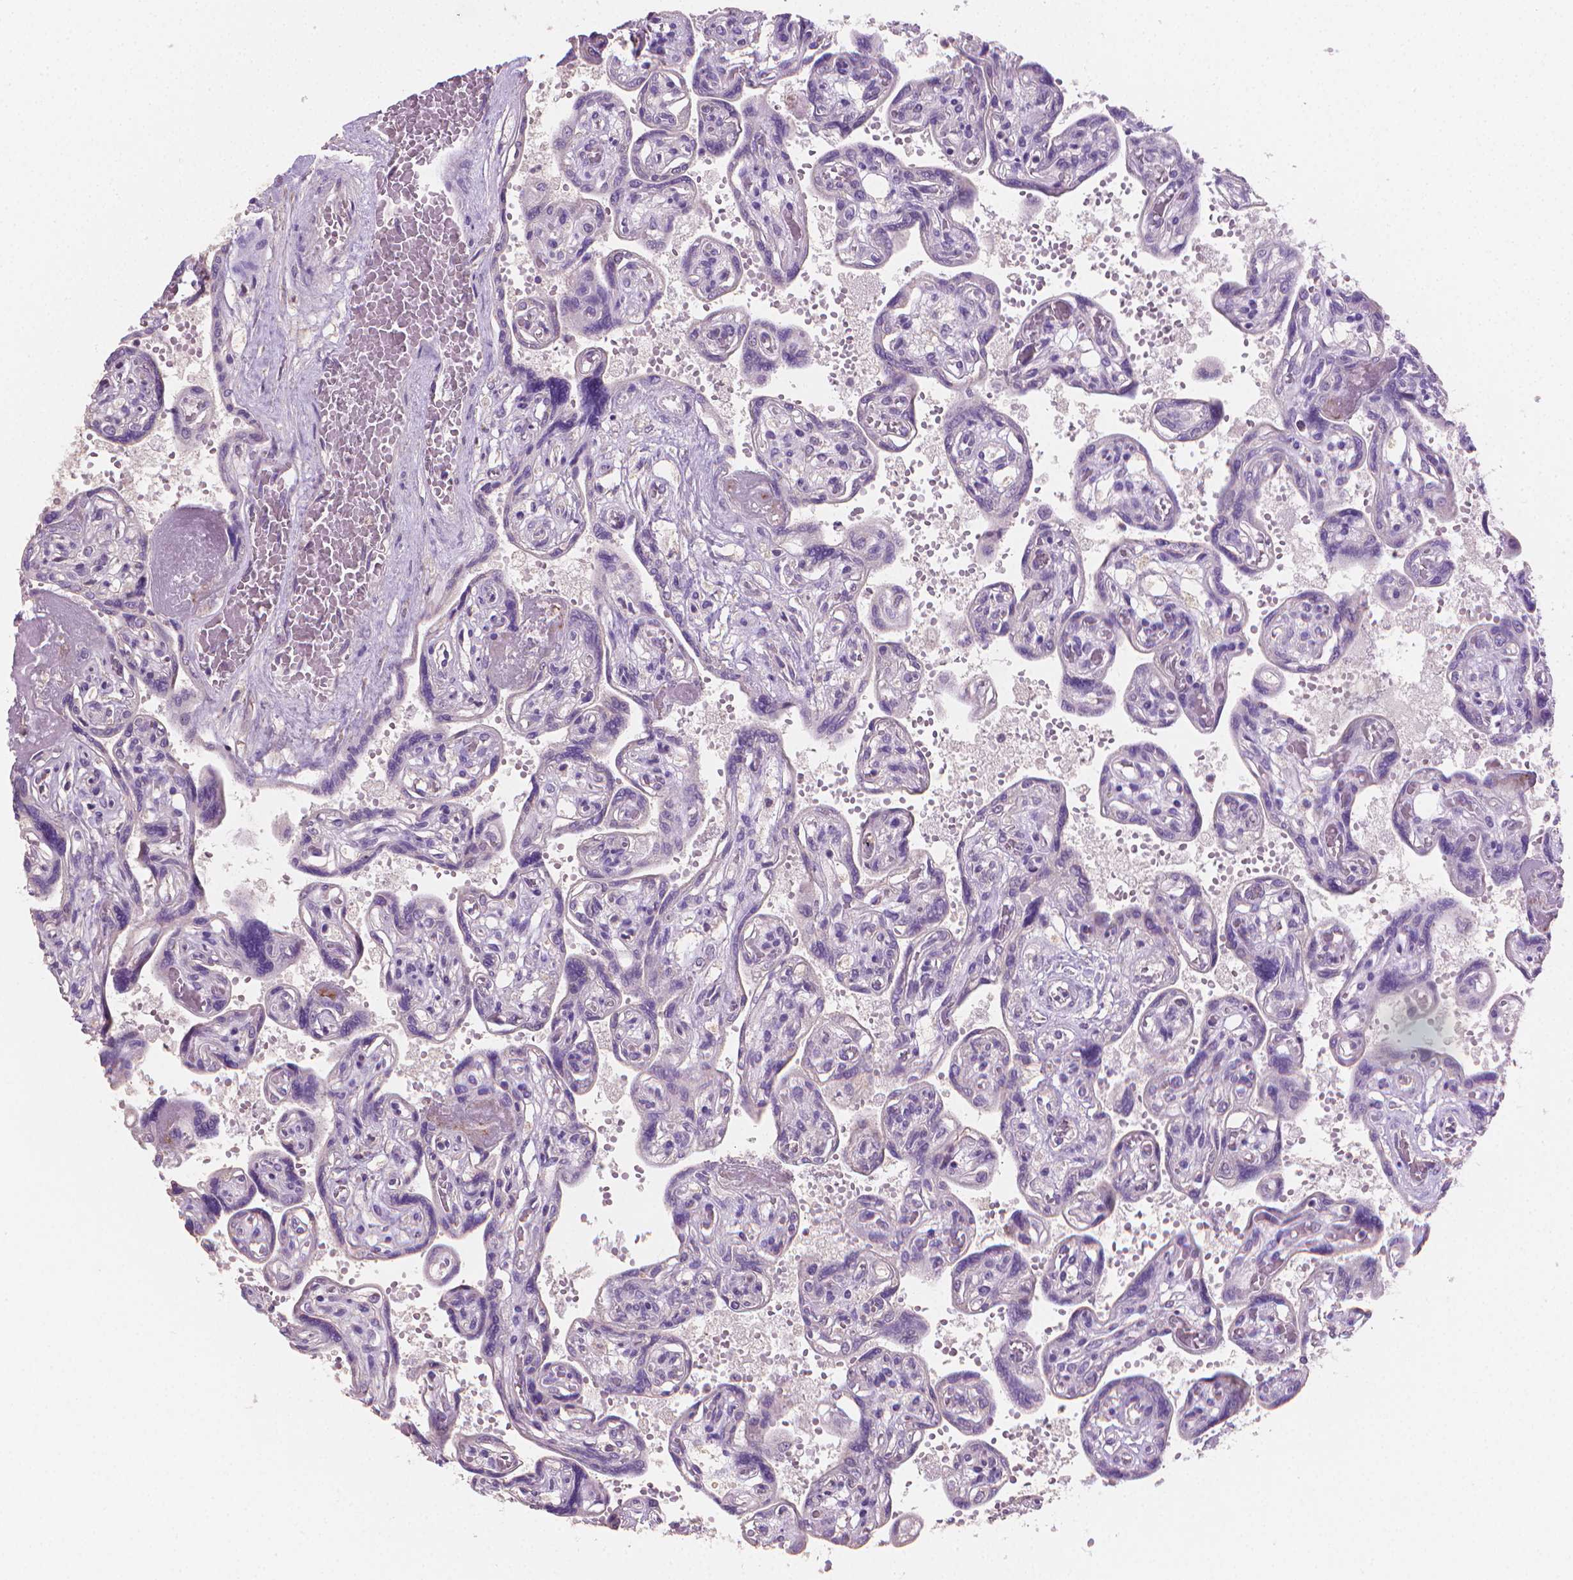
{"staining": {"intensity": "negative", "quantity": "none", "location": "none"}, "tissue": "placenta", "cell_type": "Decidual cells", "image_type": "normal", "snomed": [{"axis": "morphology", "description": "Normal tissue, NOS"}, {"axis": "topography", "description": "Placenta"}], "caption": "This is a histopathology image of immunohistochemistry staining of unremarkable placenta, which shows no staining in decidual cells. (Stains: DAB immunohistochemistry with hematoxylin counter stain, Microscopy: brightfield microscopy at high magnification).", "gene": "CATIP", "patient": {"sex": "female", "age": 32}}